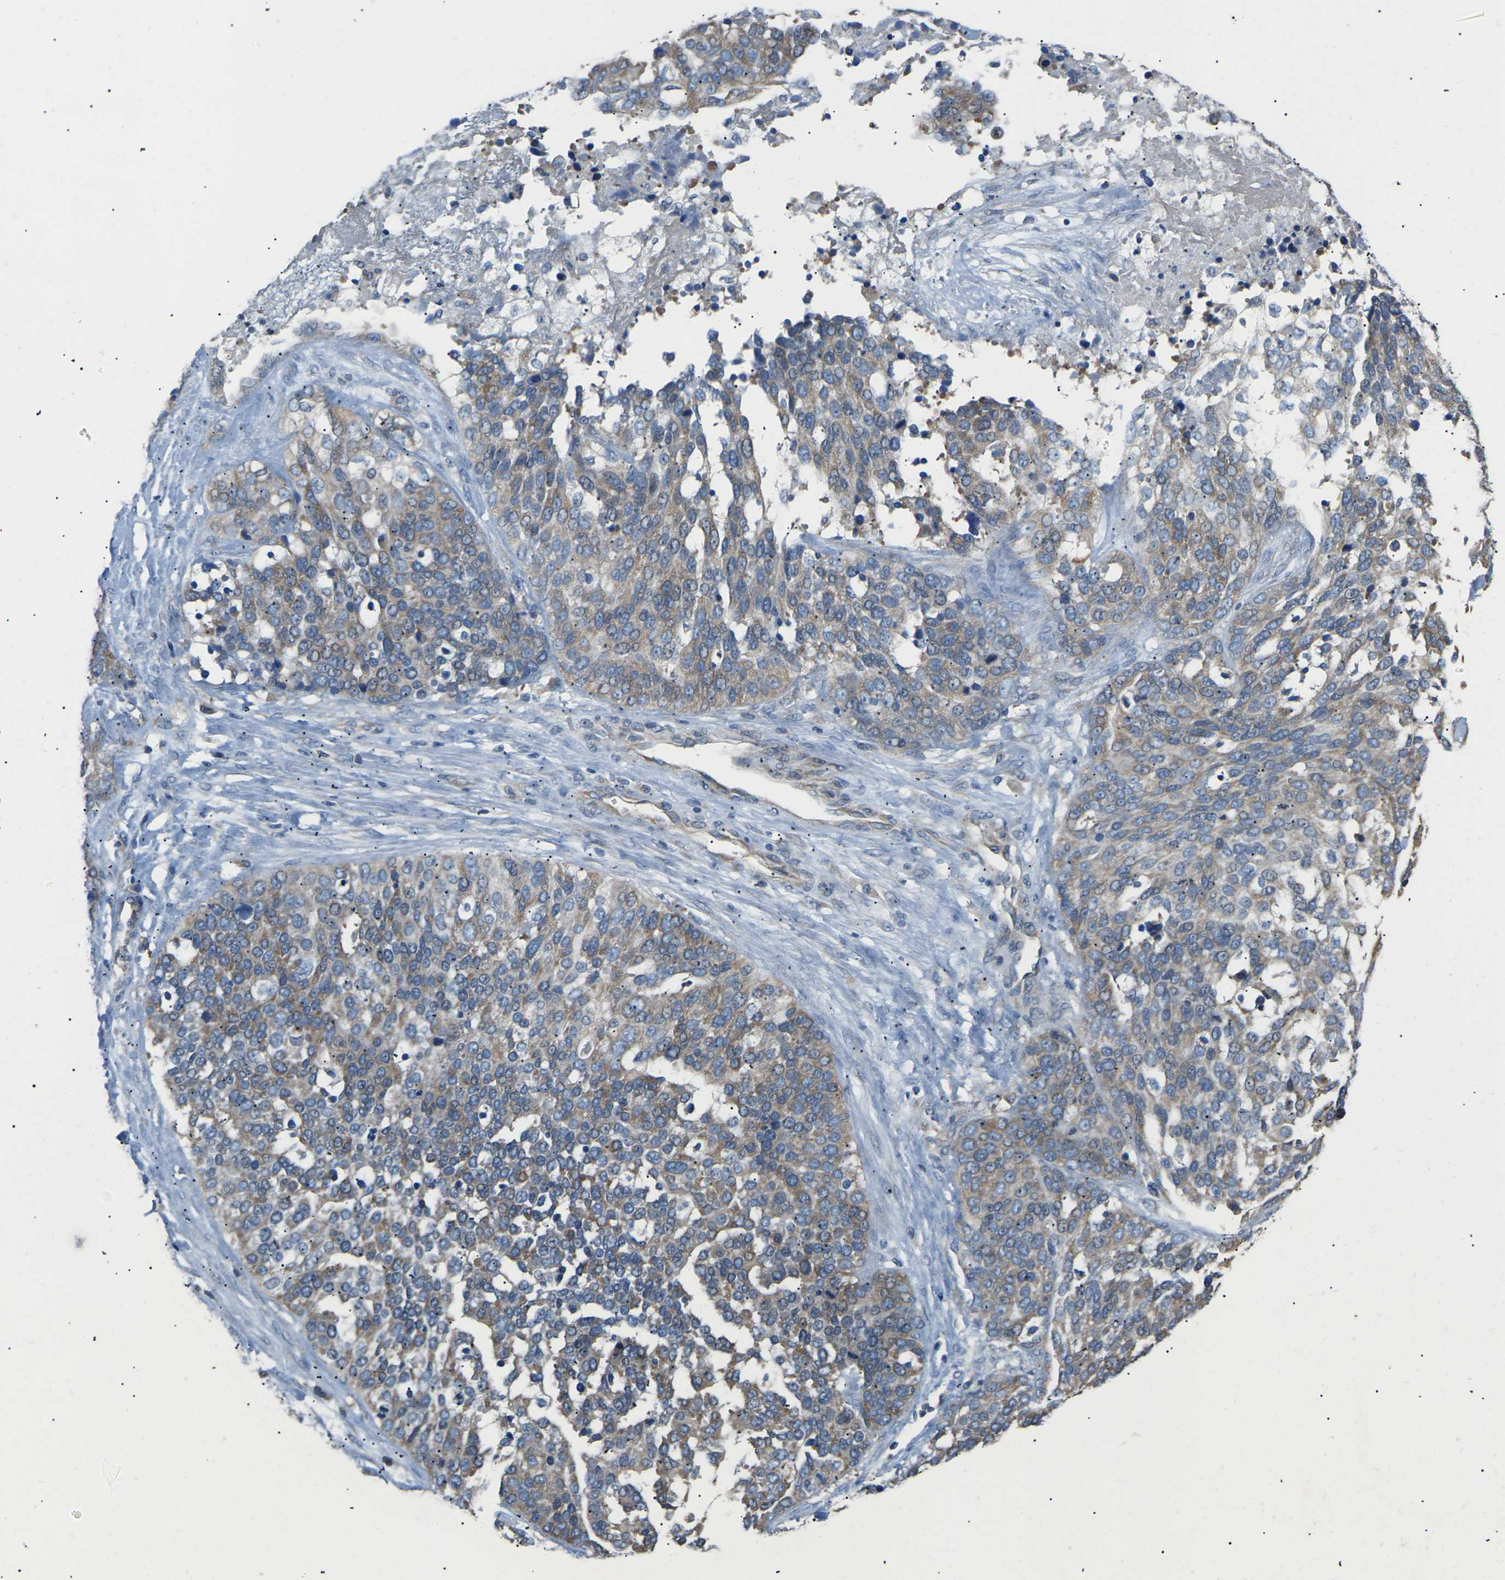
{"staining": {"intensity": "moderate", "quantity": ">75%", "location": "cytoplasmic/membranous"}, "tissue": "ovarian cancer", "cell_type": "Tumor cells", "image_type": "cancer", "snomed": [{"axis": "morphology", "description": "Cystadenocarcinoma, serous, NOS"}, {"axis": "topography", "description": "Ovary"}], "caption": "Moderate cytoplasmic/membranous positivity is identified in approximately >75% of tumor cells in ovarian cancer. Nuclei are stained in blue.", "gene": "KLHDC8B", "patient": {"sex": "female", "age": 44}}